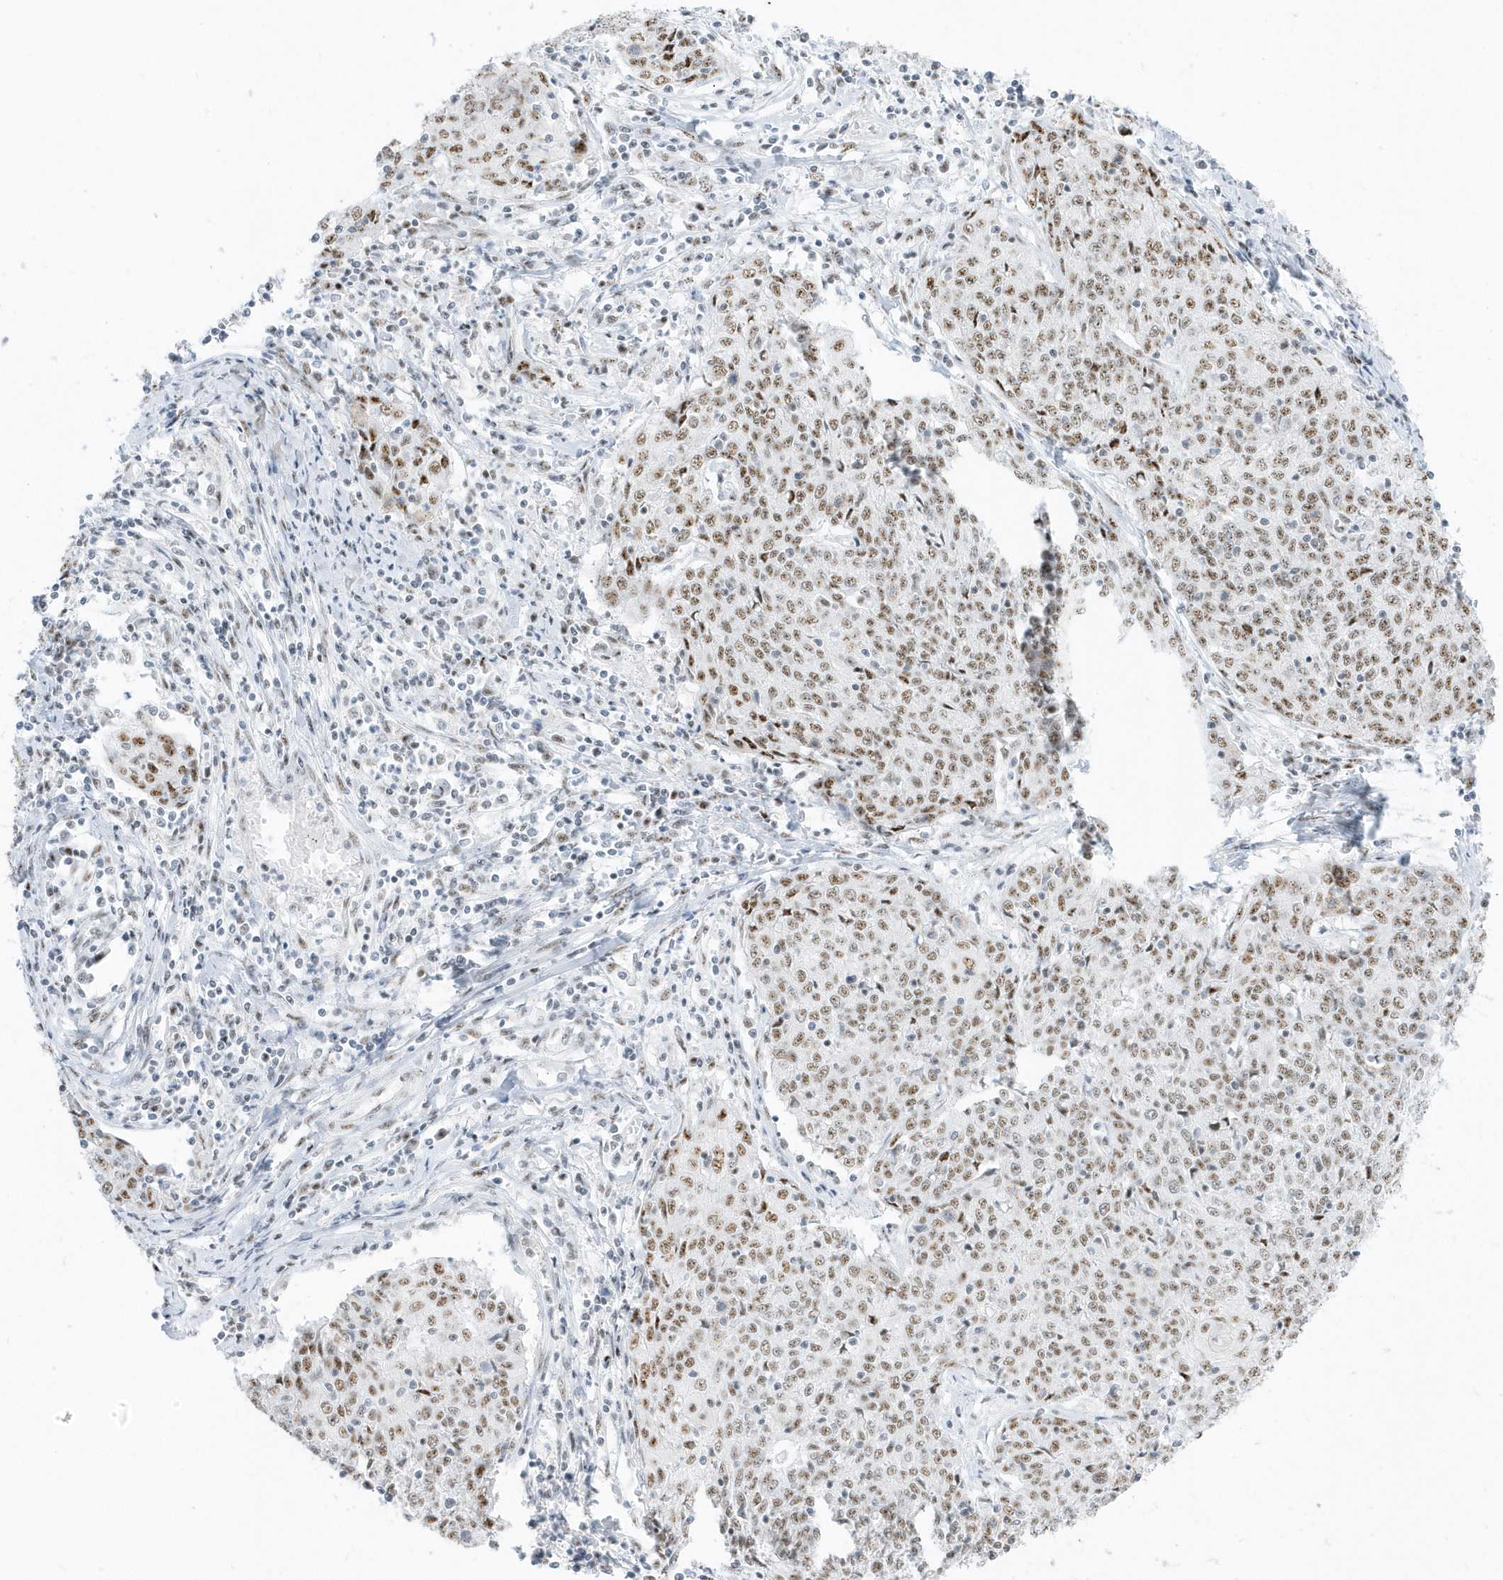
{"staining": {"intensity": "moderate", "quantity": ">75%", "location": "nuclear"}, "tissue": "cervical cancer", "cell_type": "Tumor cells", "image_type": "cancer", "snomed": [{"axis": "morphology", "description": "Squamous cell carcinoma, NOS"}, {"axis": "topography", "description": "Cervix"}], "caption": "IHC (DAB) staining of cervical squamous cell carcinoma reveals moderate nuclear protein positivity in about >75% of tumor cells.", "gene": "PLEKHN1", "patient": {"sex": "female", "age": 48}}